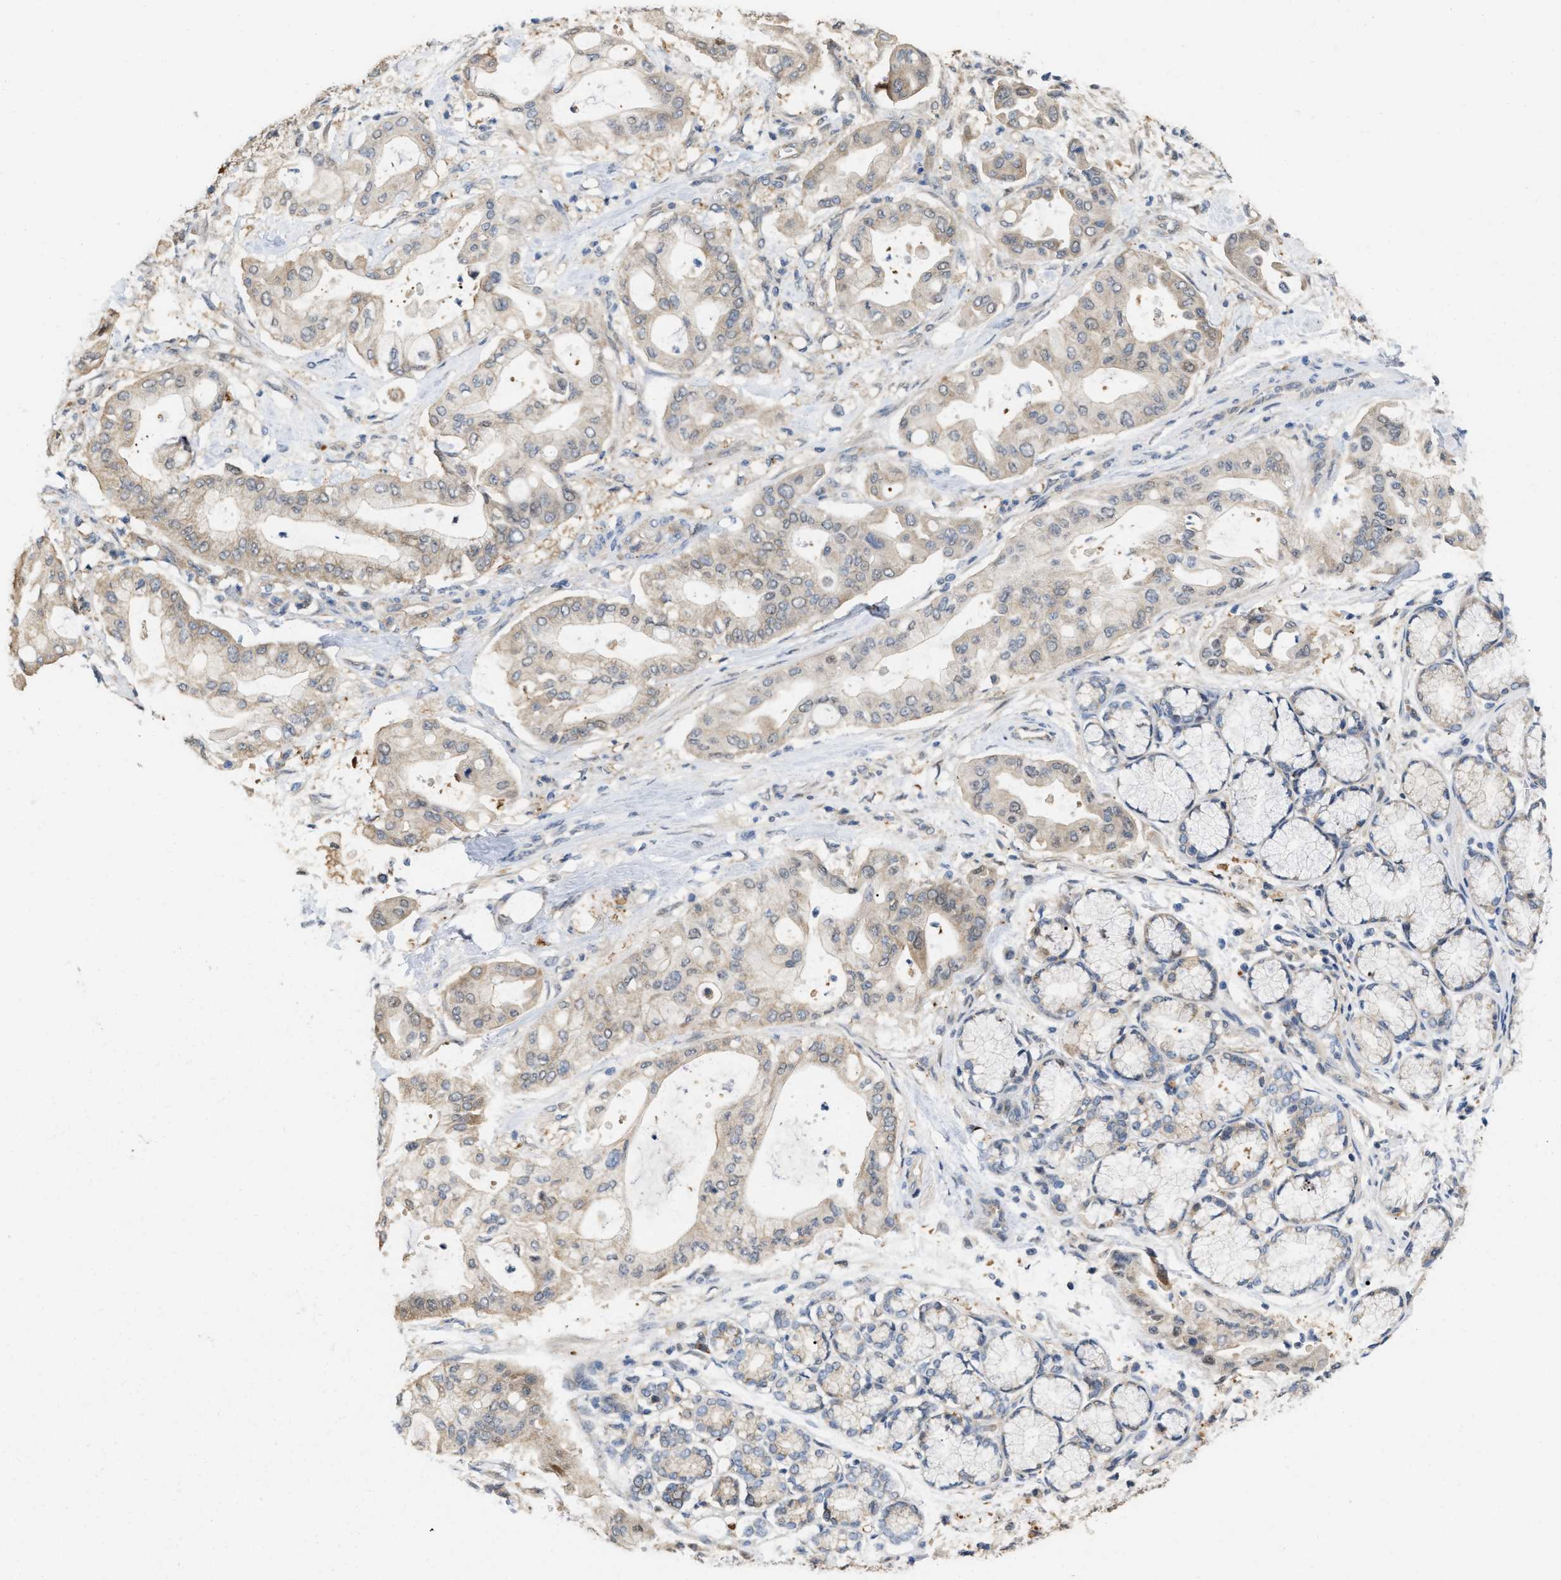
{"staining": {"intensity": "weak", "quantity": ">75%", "location": "cytoplasmic/membranous"}, "tissue": "pancreatic cancer", "cell_type": "Tumor cells", "image_type": "cancer", "snomed": [{"axis": "morphology", "description": "Adenocarcinoma, NOS"}, {"axis": "morphology", "description": "Adenocarcinoma, metastatic, NOS"}, {"axis": "topography", "description": "Lymph node"}, {"axis": "topography", "description": "Pancreas"}, {"axis": "topography", "description": "Duodenum"}], "caption": "Immunohistochemical staining of pancreatic metastatic adenocarcinoma displays low levels of weak cytoplasmic/membranous protein positivity in approximately >75% of tumor cells. The staining is performed using DAB (3,3'-diaminobenzidine) brown chromogen to label protein expression. The nuclei are counter-stained blue using hematoxylin.", "gene": "CSNK1A1", "patient": {"sex": "female", "age": 64}}